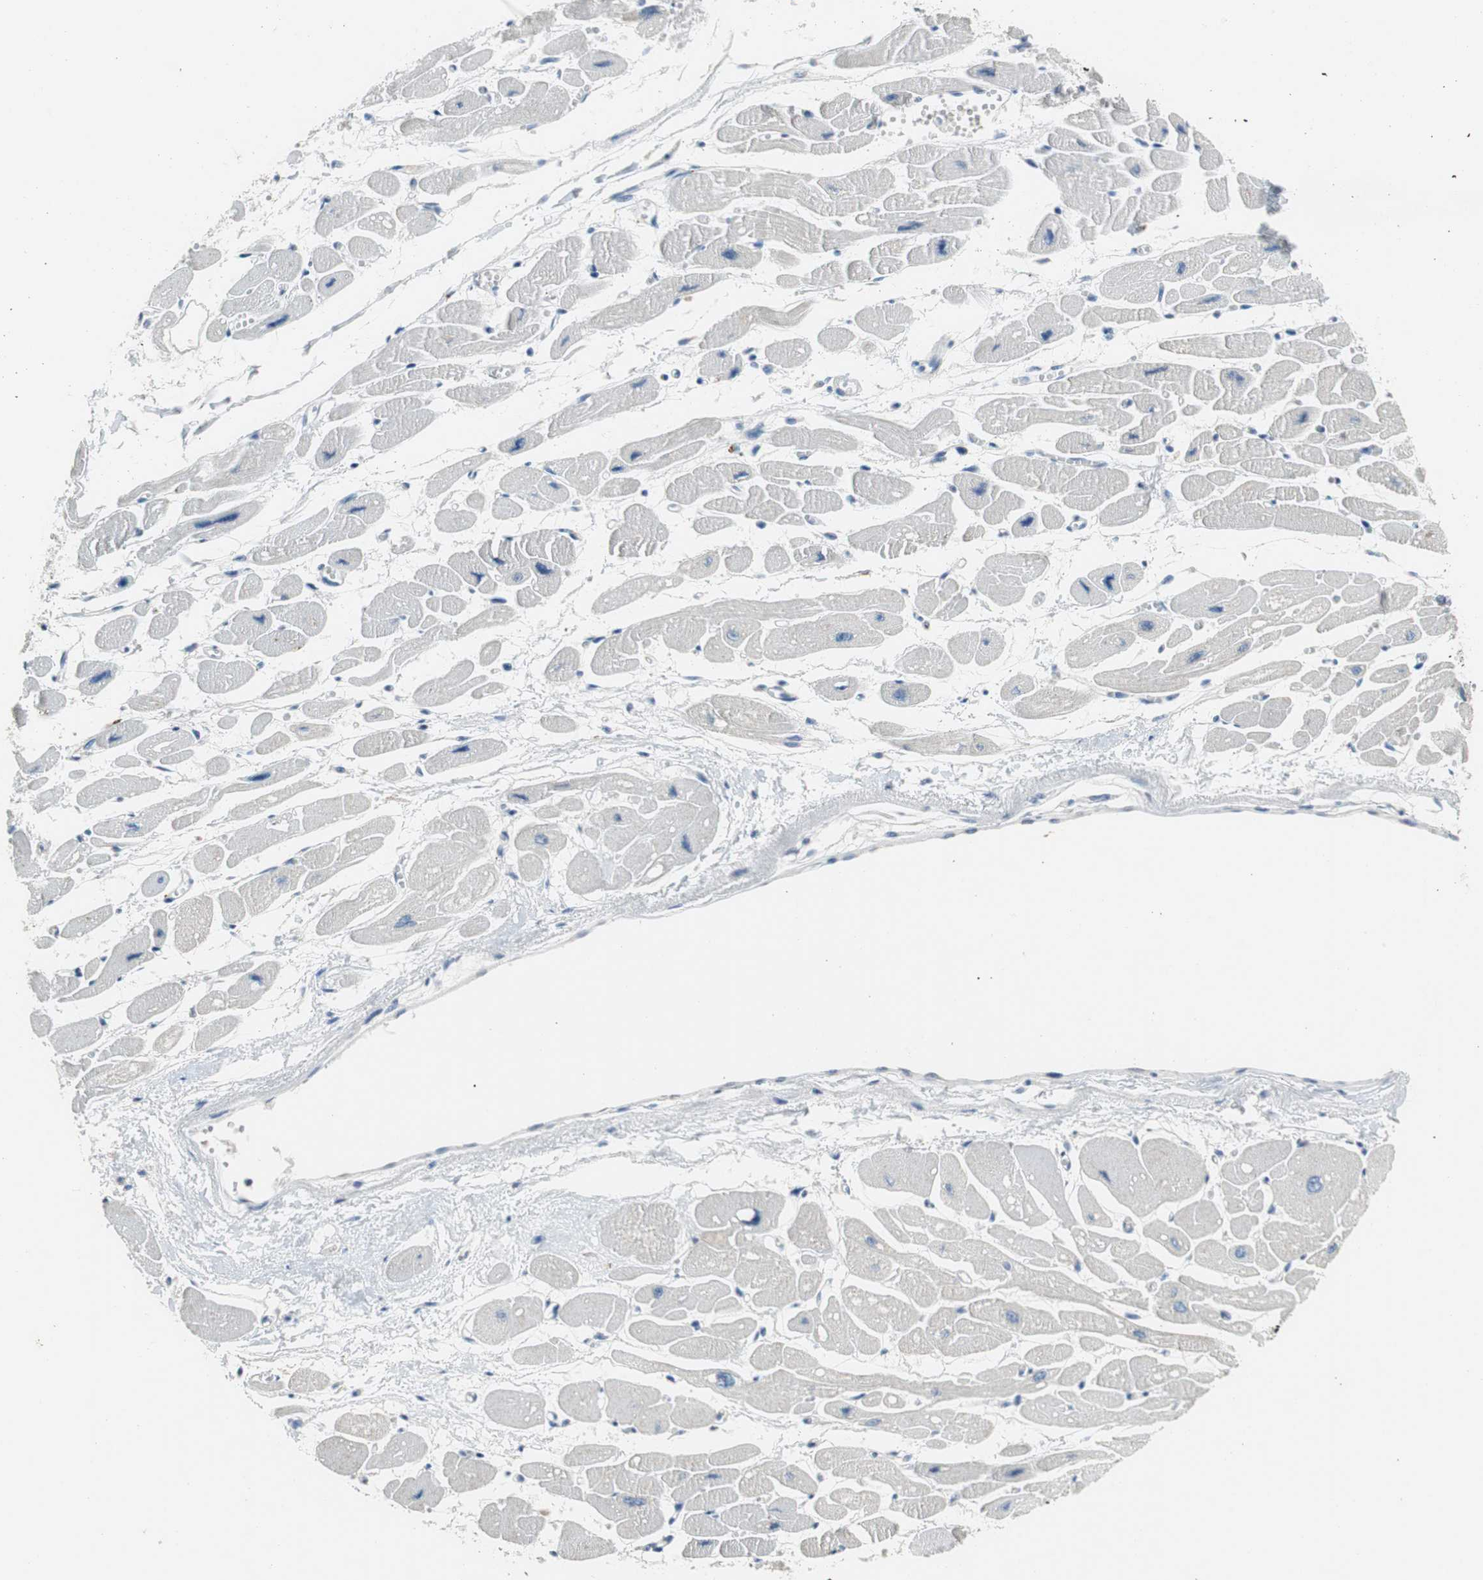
{"staining": {"intensity": "negative", "quantity": "none", "location": "none"}, "tissue": "heart muscle", "cell_type": "Cardiomyocytes", "image_type": "normal", "snomed": [{"axis": "morphology", "description": "Normal tissue, NOS"}, {"axis": "topography", "description": "Heart"}], "caption": "A high-resolution image shows immunohistochemistry staining of benign heart muscle, which displays no significant positivity in cardiomyocytes. (Brightfield microscopy of DAB immunohistochemistry at high magnification).", "gene": "GSDMD", "patient": {"sex": "female", "age": 54}}